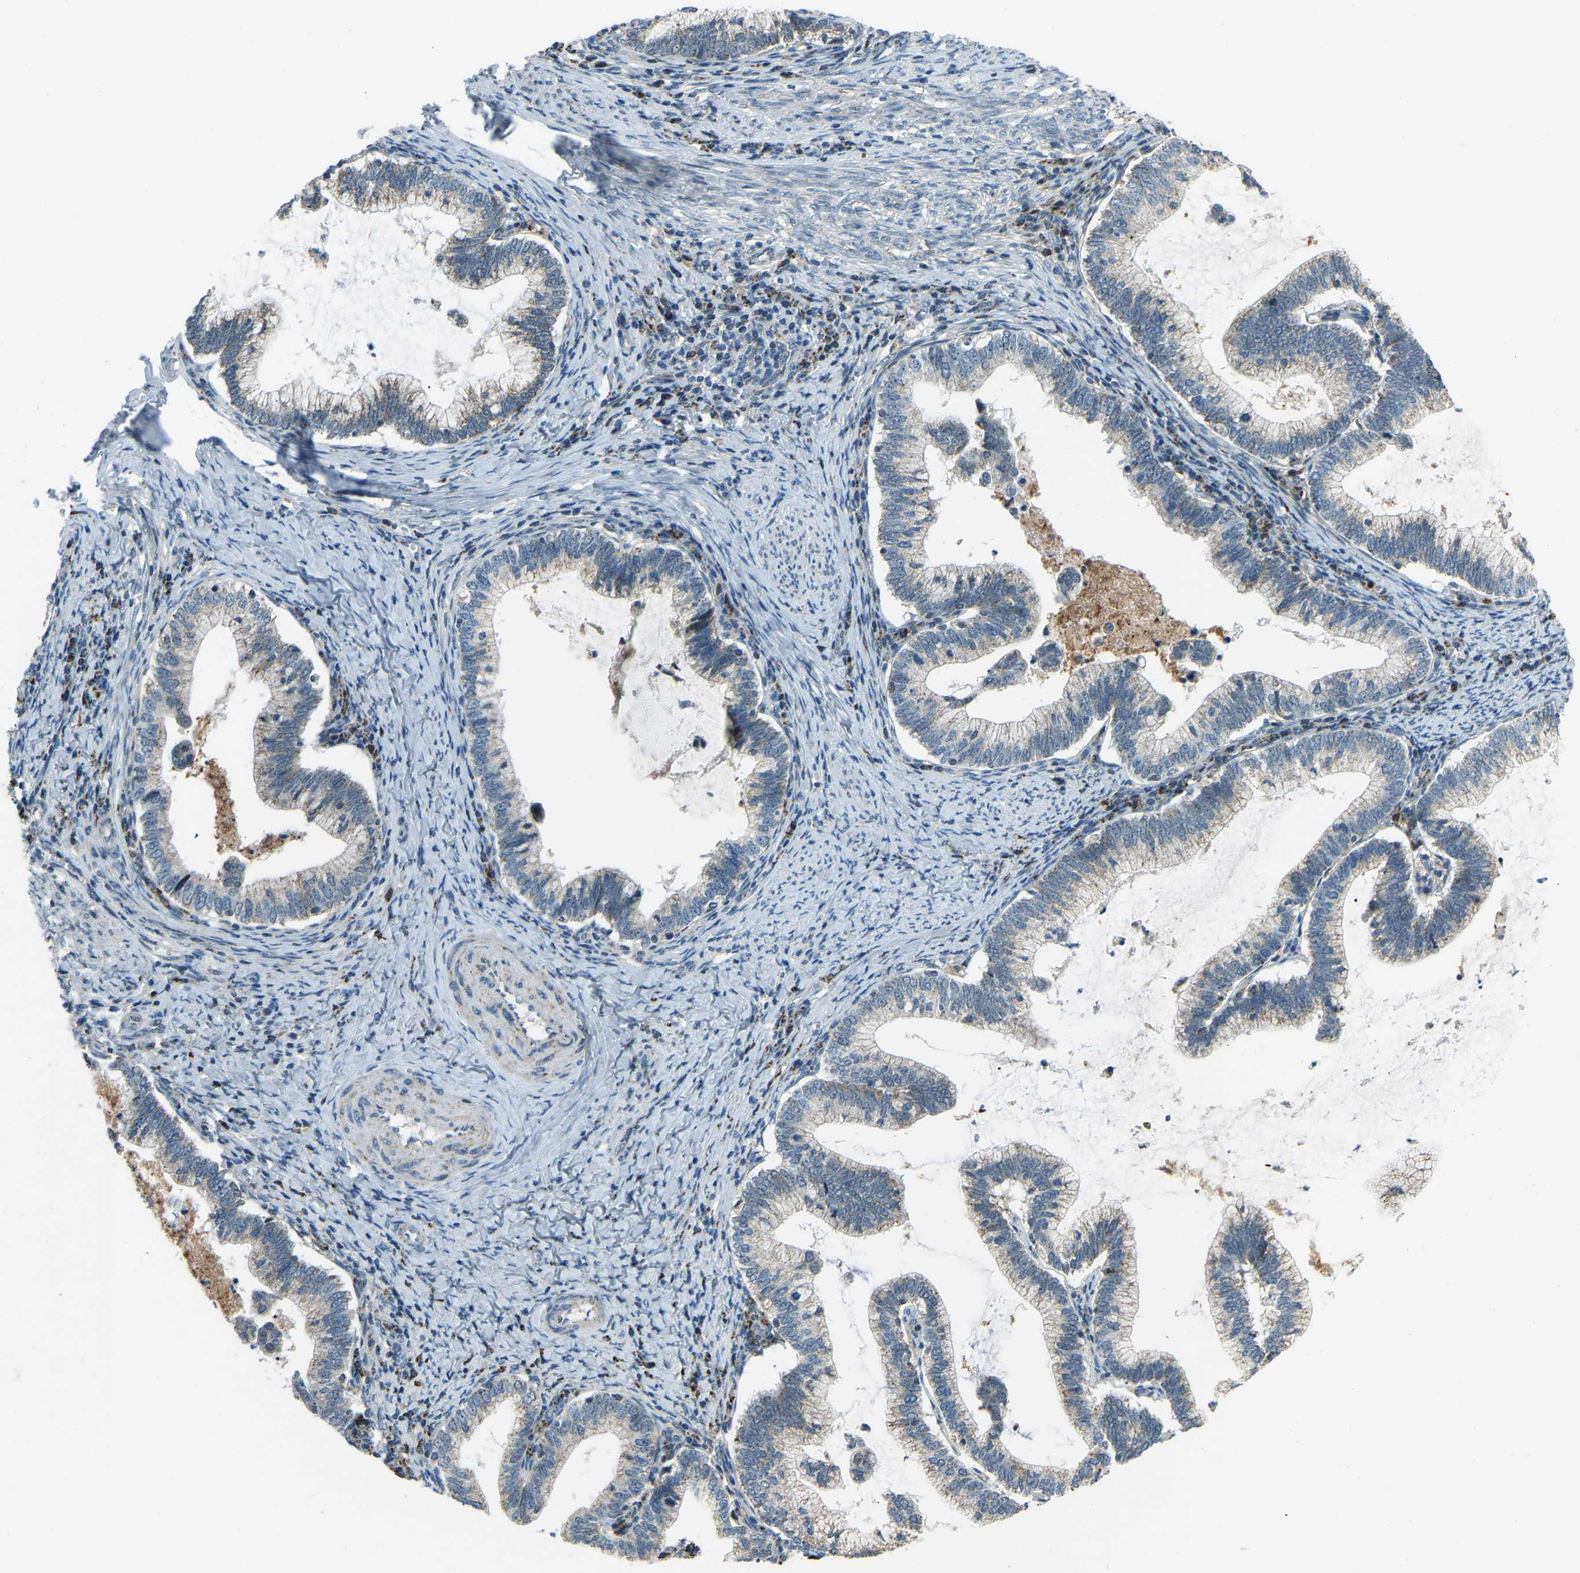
{"staining": {"intensity": "negative", "quantity": "none", "location": "none"}, "tissue": "cervical cancer", "cell_type": "Tumor cells", "image_type": "cancer", "snomed": [{"axis": "morphology", "description": "Adenocarcinoma, NOS"}, {"axis": "topography", "description": "Cervix"}], "caption": "A histopathology image of human cervical cancer is negative for staining in tumor cells. (DAB immunohistochemistry visualized using brightfield microscopy, high magnification).", "gene": "RBM33", "patient": {"sex": "female", "age": 36}}